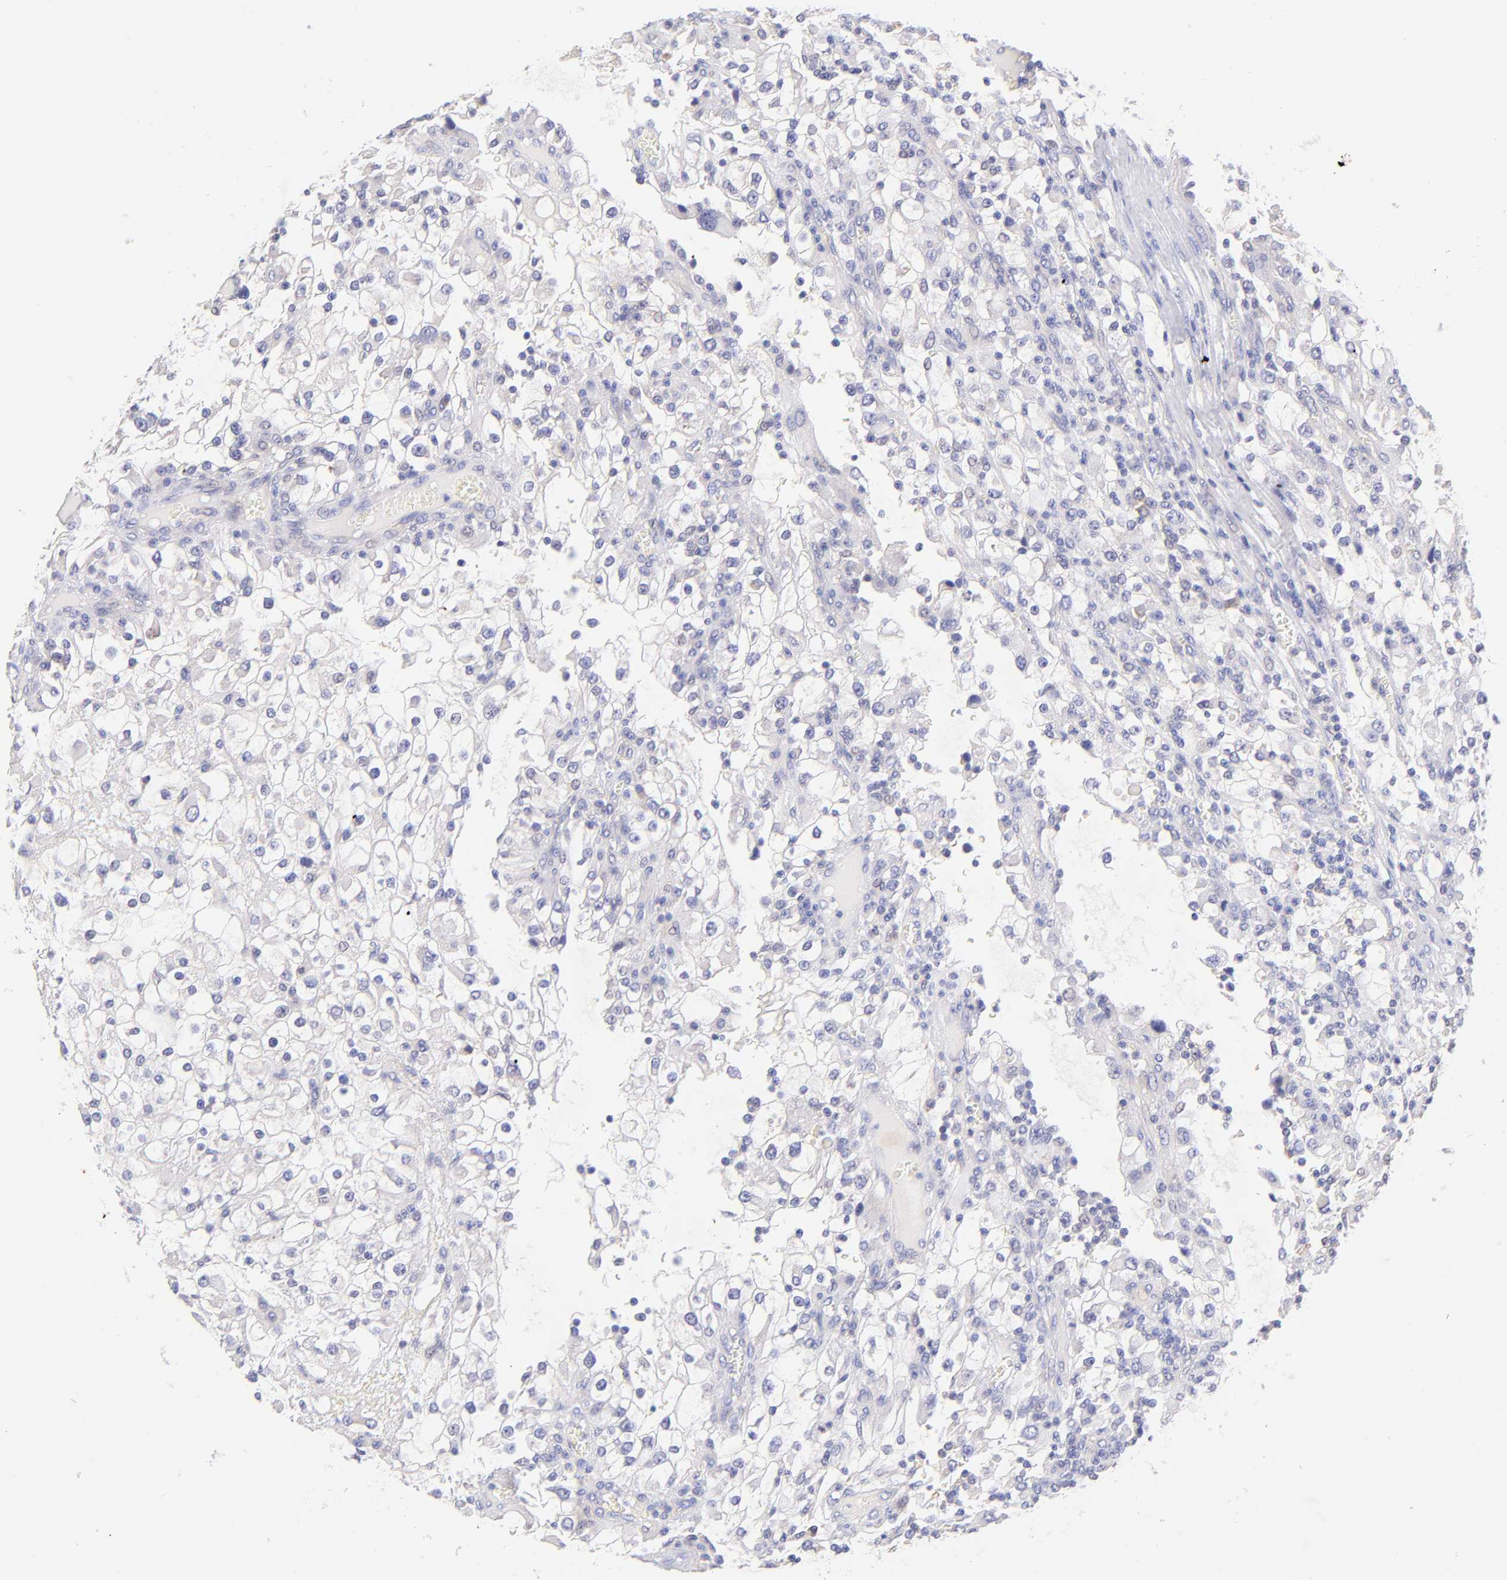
{"staining": {"intensity": "negative", "quantity": "none", "location": "none"}, "tissue": "renal cancer", "cell_type": "Tumor cells", "image_type": "cancer", "snomed": [{"axis": "morphology", "description": "Adenocarcinoma, NOS"}, {"axis": "topography", "description": "Kidney"}], "caption": "Tumor cells show no significant protein expression in renal adenocarcinoma. Brightfield microscopy of immunohistochemistry (IHC) stained with DAB (brown) and hematoxylin (blue), captured at high magnification.", "gene": "RPL11", "patient": {"sex": "female", "age": 52}}